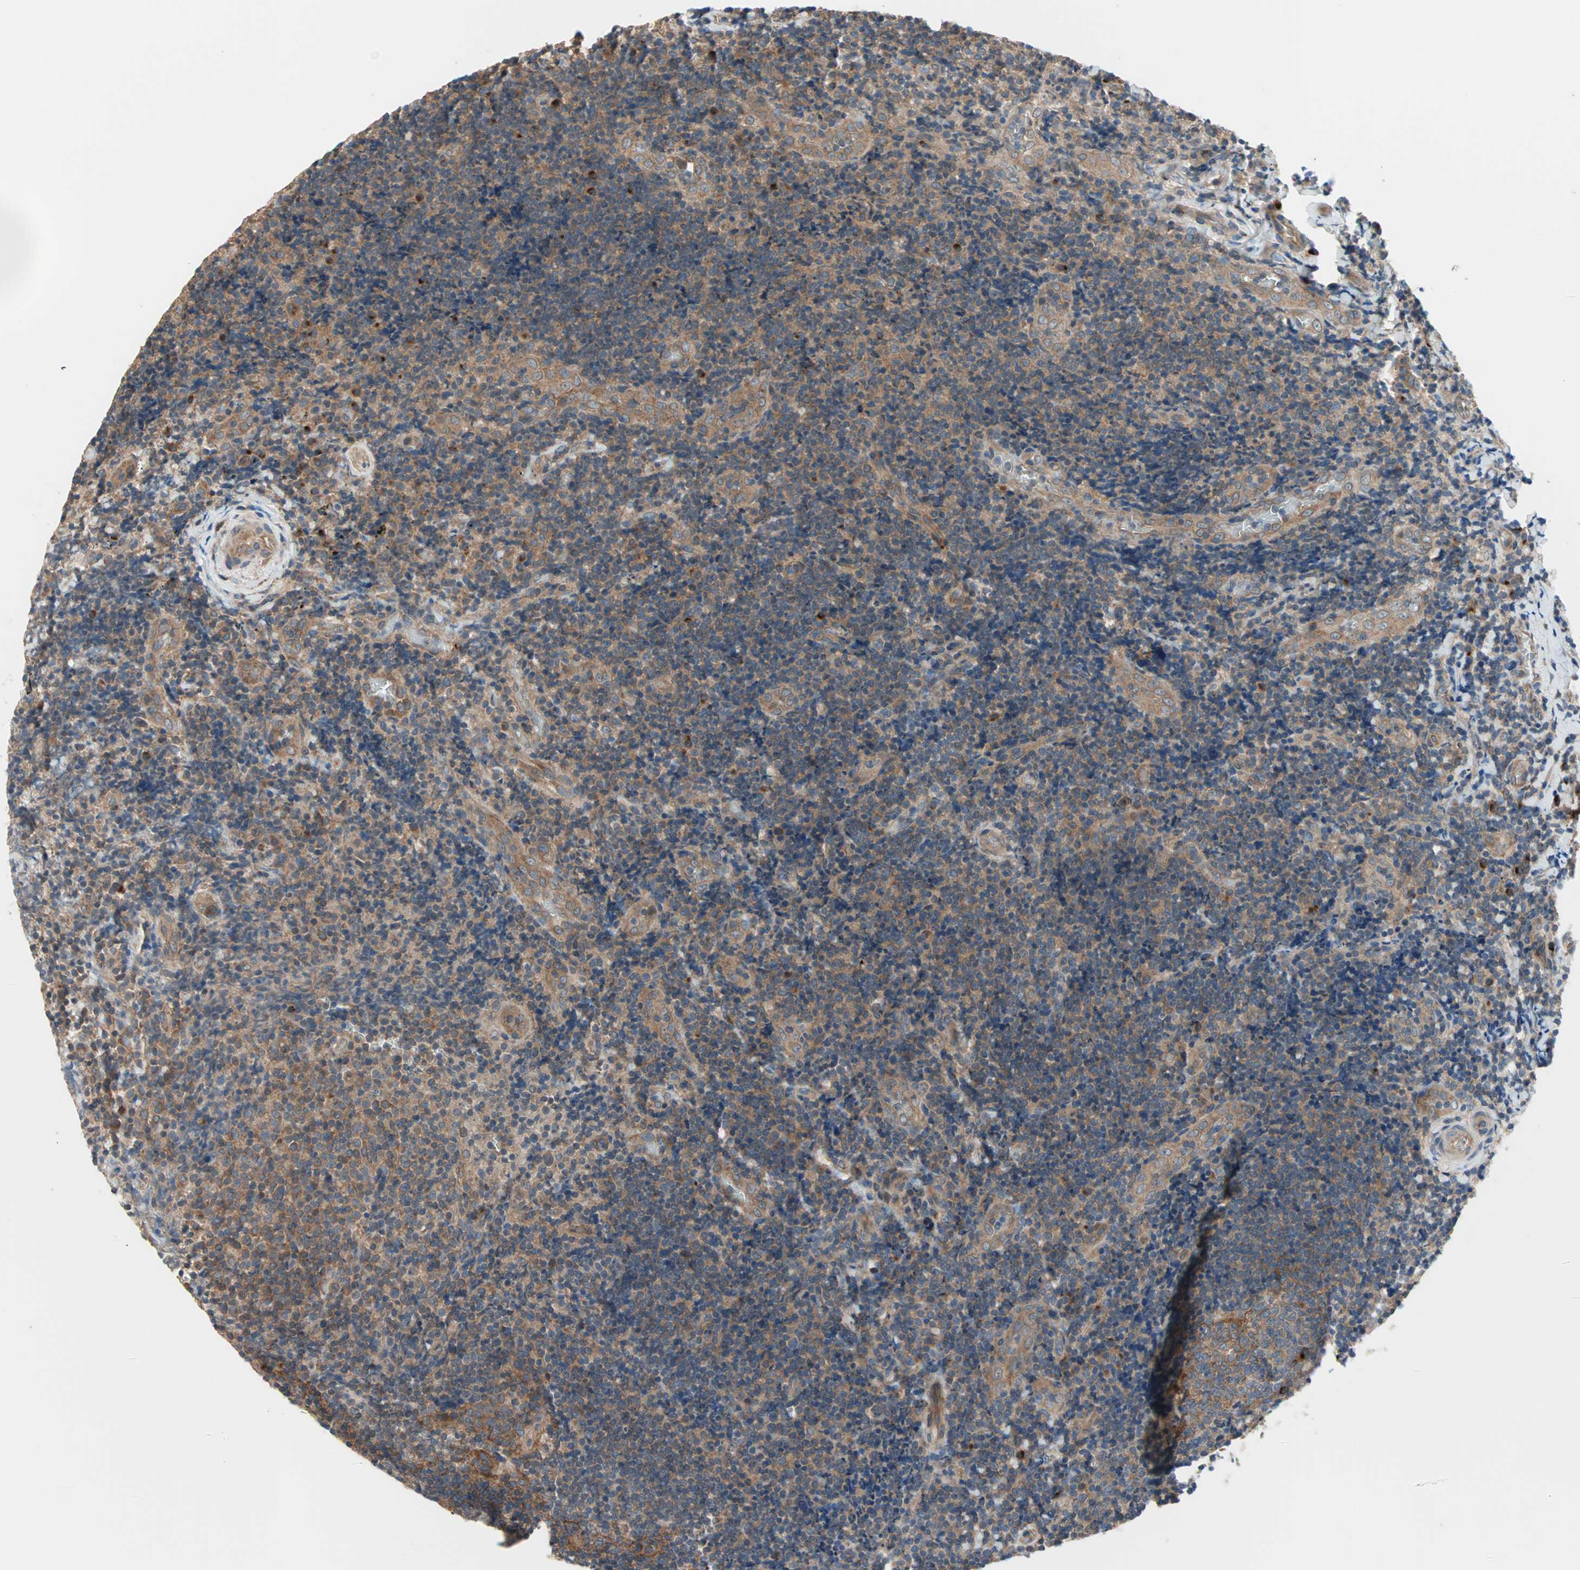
{"staining": {"intensity": "weak", "quantity": "25%-75%", "location": "cytoplasmic/membranous"}, "tissue": "lymphoma", "cell_type": "Tumor cells", "image_type": "cancer", "snomed": [{"axis": "morphology", "description": "Malignant lymphoma, non-Hodgkin's type, High grade"}, {"axis": "topography", "description": "Tonsil"}], "caption": "Tumor cells demonstrate weak cytoplasmic/membranous positivity in approximately 25%-75% of cells in malignant lymphoma, non-Hodgkin's type (high-grade). The staining is performed using DAB (3,3'-diaminobenzidine) brown chromogen to label protein expression. The nuclei are counter-stained blue using hematoxylin.", "gene": "PDE8A", "patient": {"sex": "female", "age": 36}}